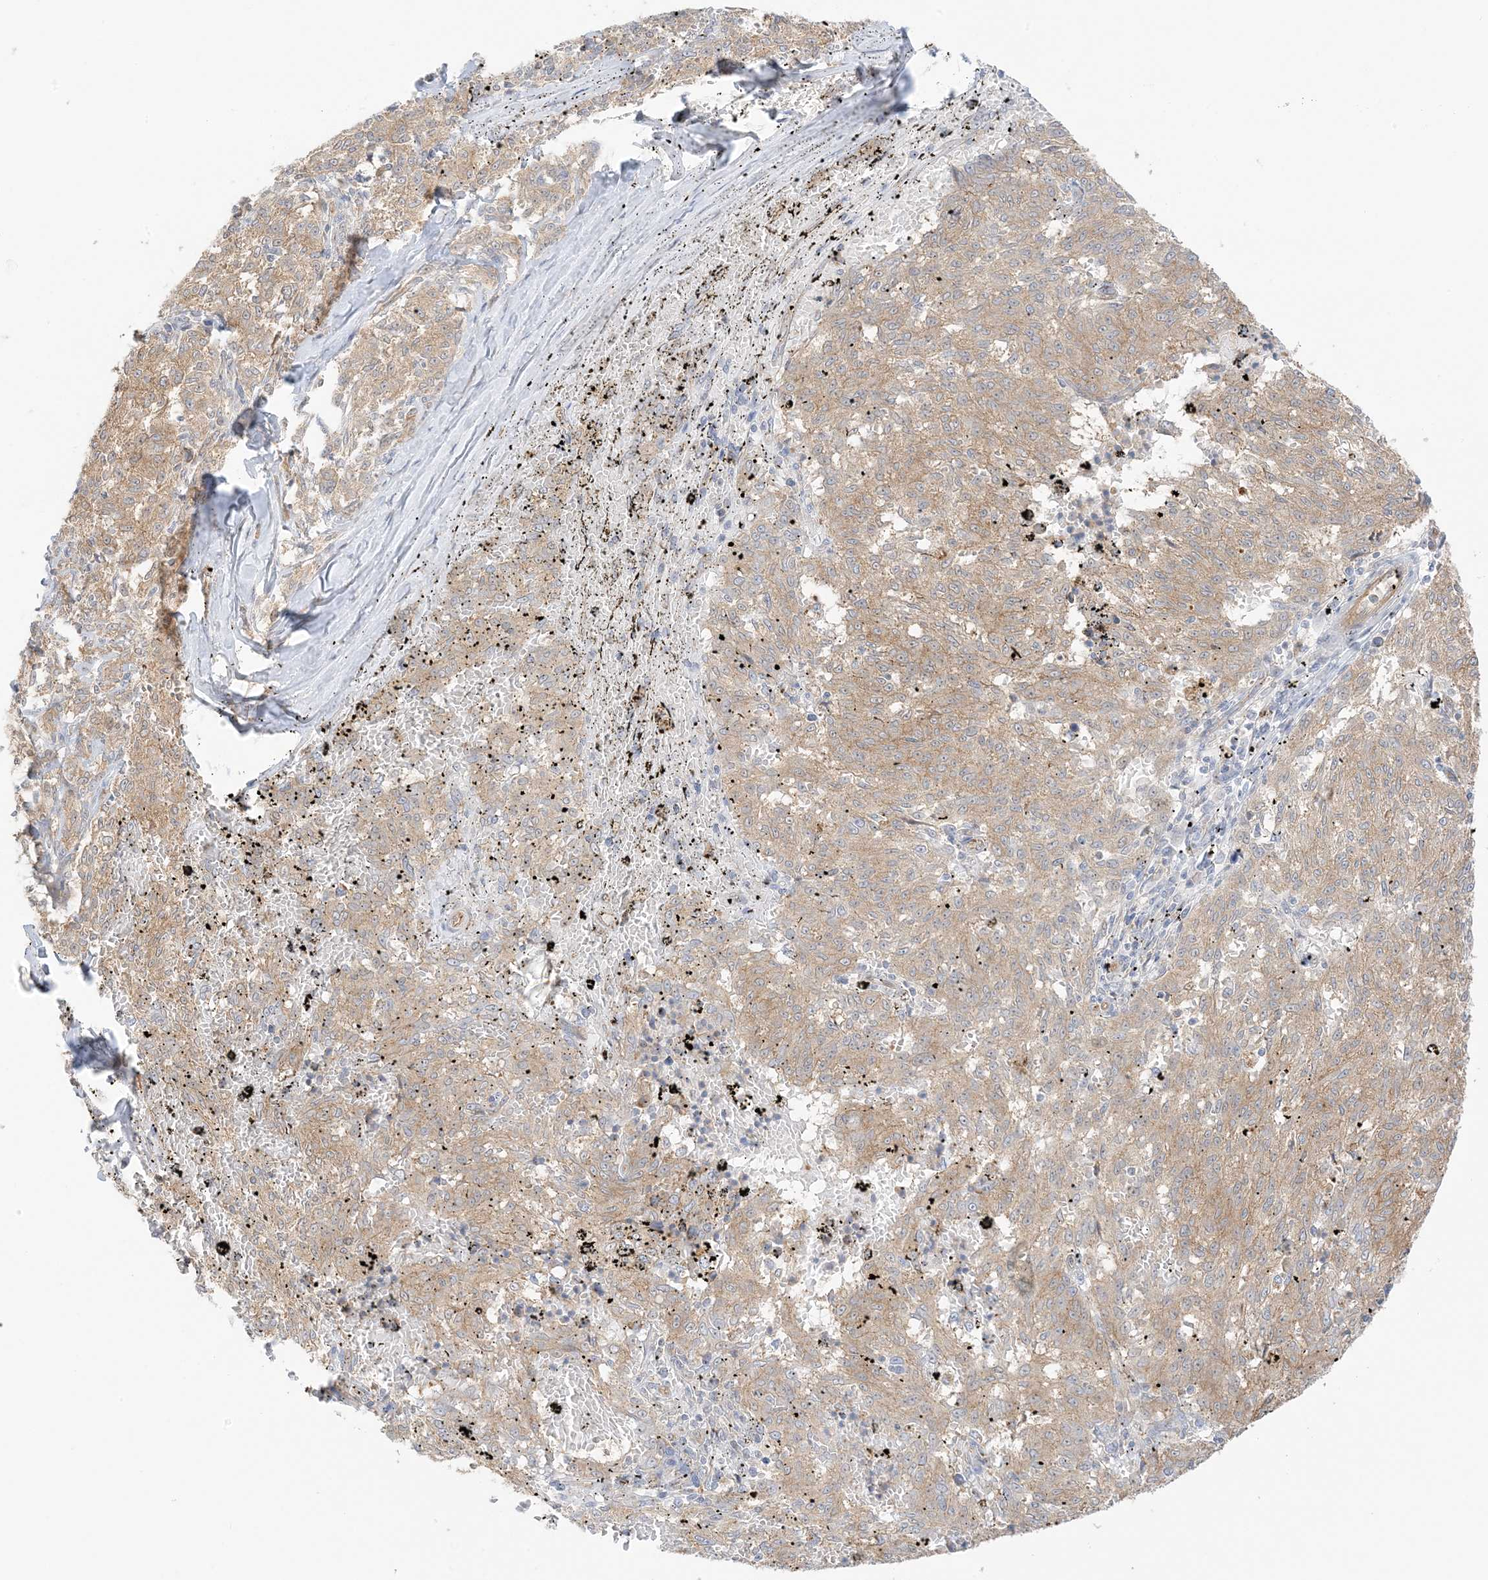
{"staining": {"intensity": "weak", "quantity": ">75%", "location": "cytoplasmic/membranous"}, "tissue": "melanoma", "cell_type": "Tumor cells", "image_type": "cancer", "snomed": [{"axis": "morphology", "description": "Malignant melanoma, NOS"}, {"axis": "topography", "description": "Skin"}], "caption": "Brown immunohistochemical staining in human malignant melanoma shows weak cytoplasmic/membranous positivity in about >75% of tumor cells.", "gene": "UBAP2L", "patient": {"sex": "female", "age": 72}}